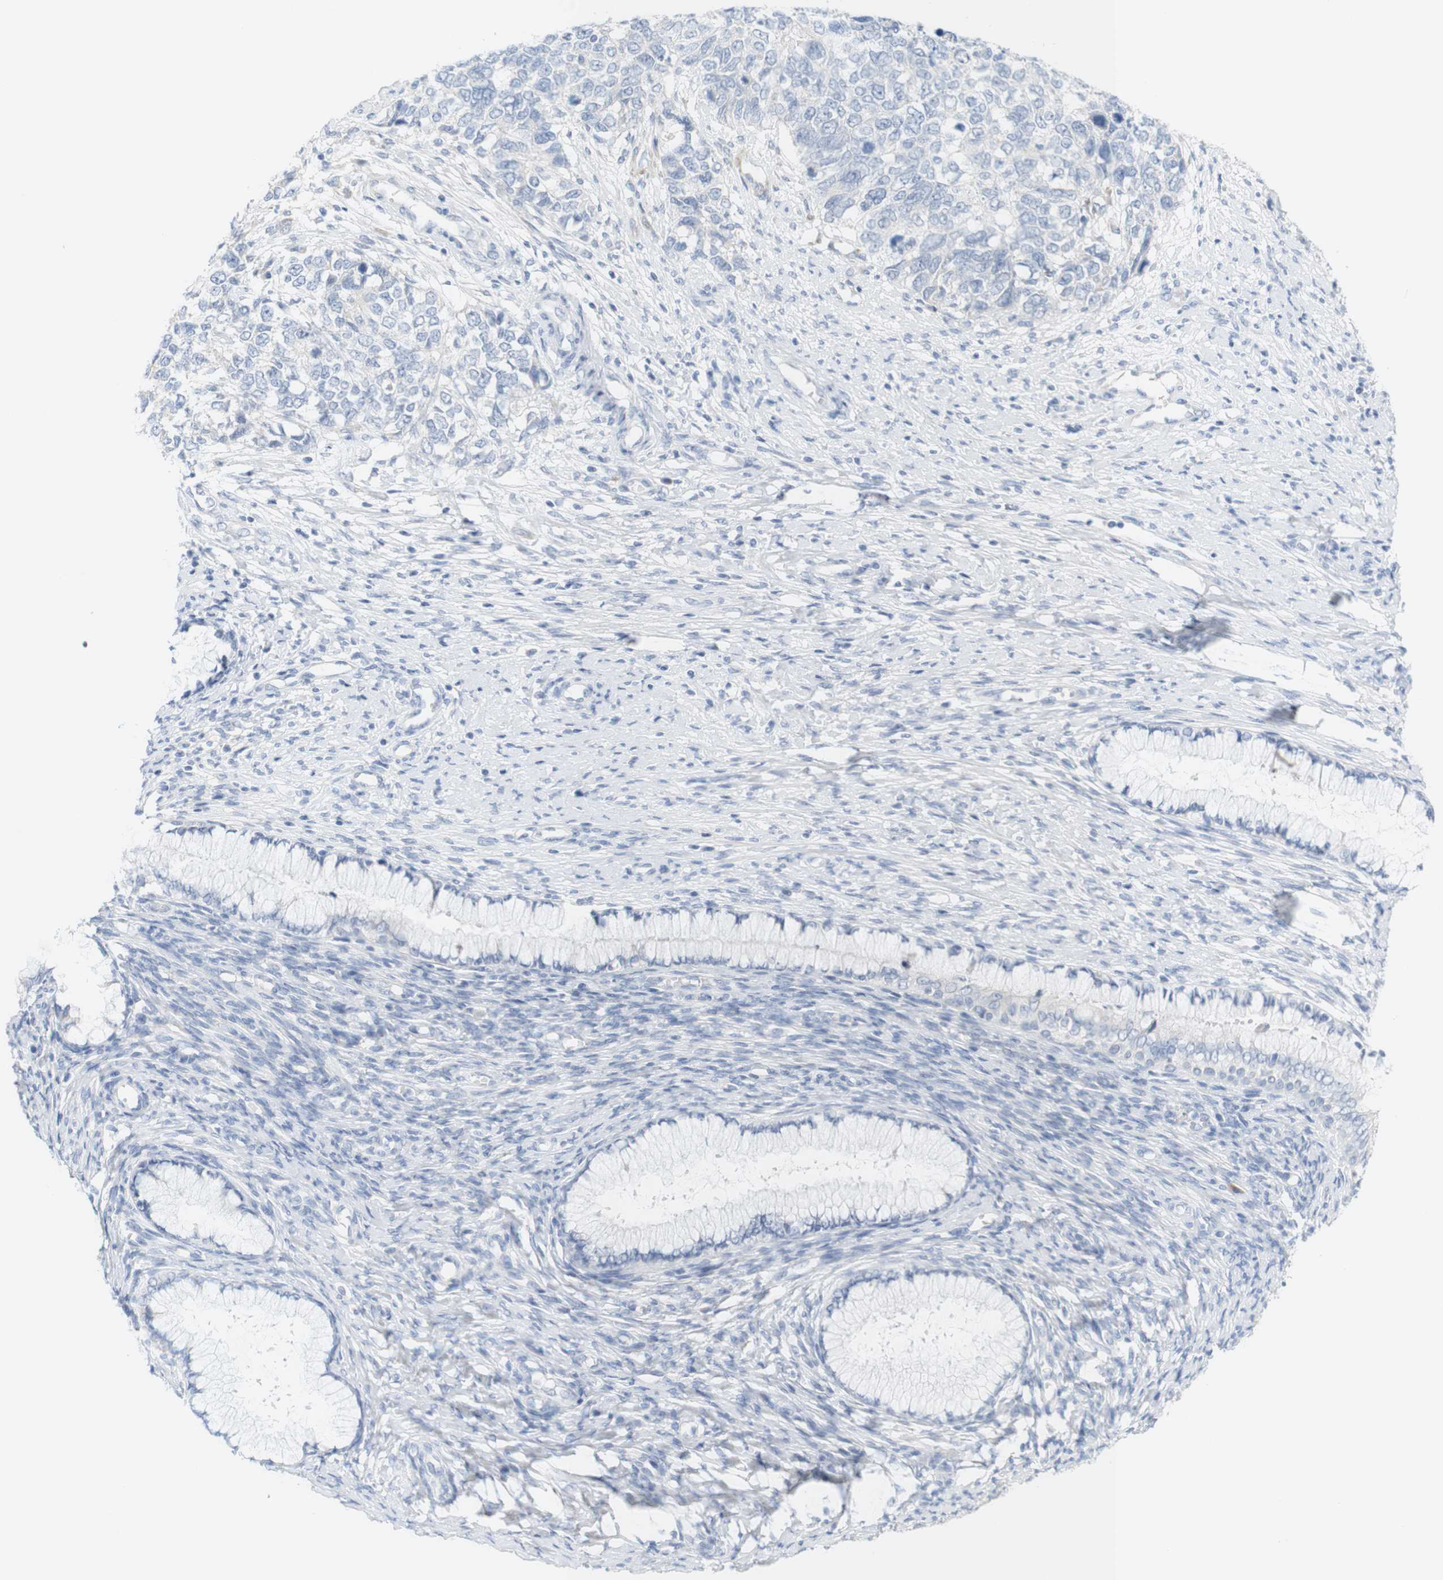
{"staining": {"intensity": "negative", "quantity": "none", "location": "none"}, "tissue": "cervical cancer", "cell_type": "Tumor cells", "image_type": "cancer", "snomed": [{"axis": "morphology", "description": "Squamous cell carcinoma, NOS"}, {"axis": "topography", "description": "Cervix"}], "caption": "The histopathology image displays no significant positivity in tumor cells of squamous cell carcinoma (cervical).", "gene": "RGS9", "patient": {"sex": "female", "age": 63}}